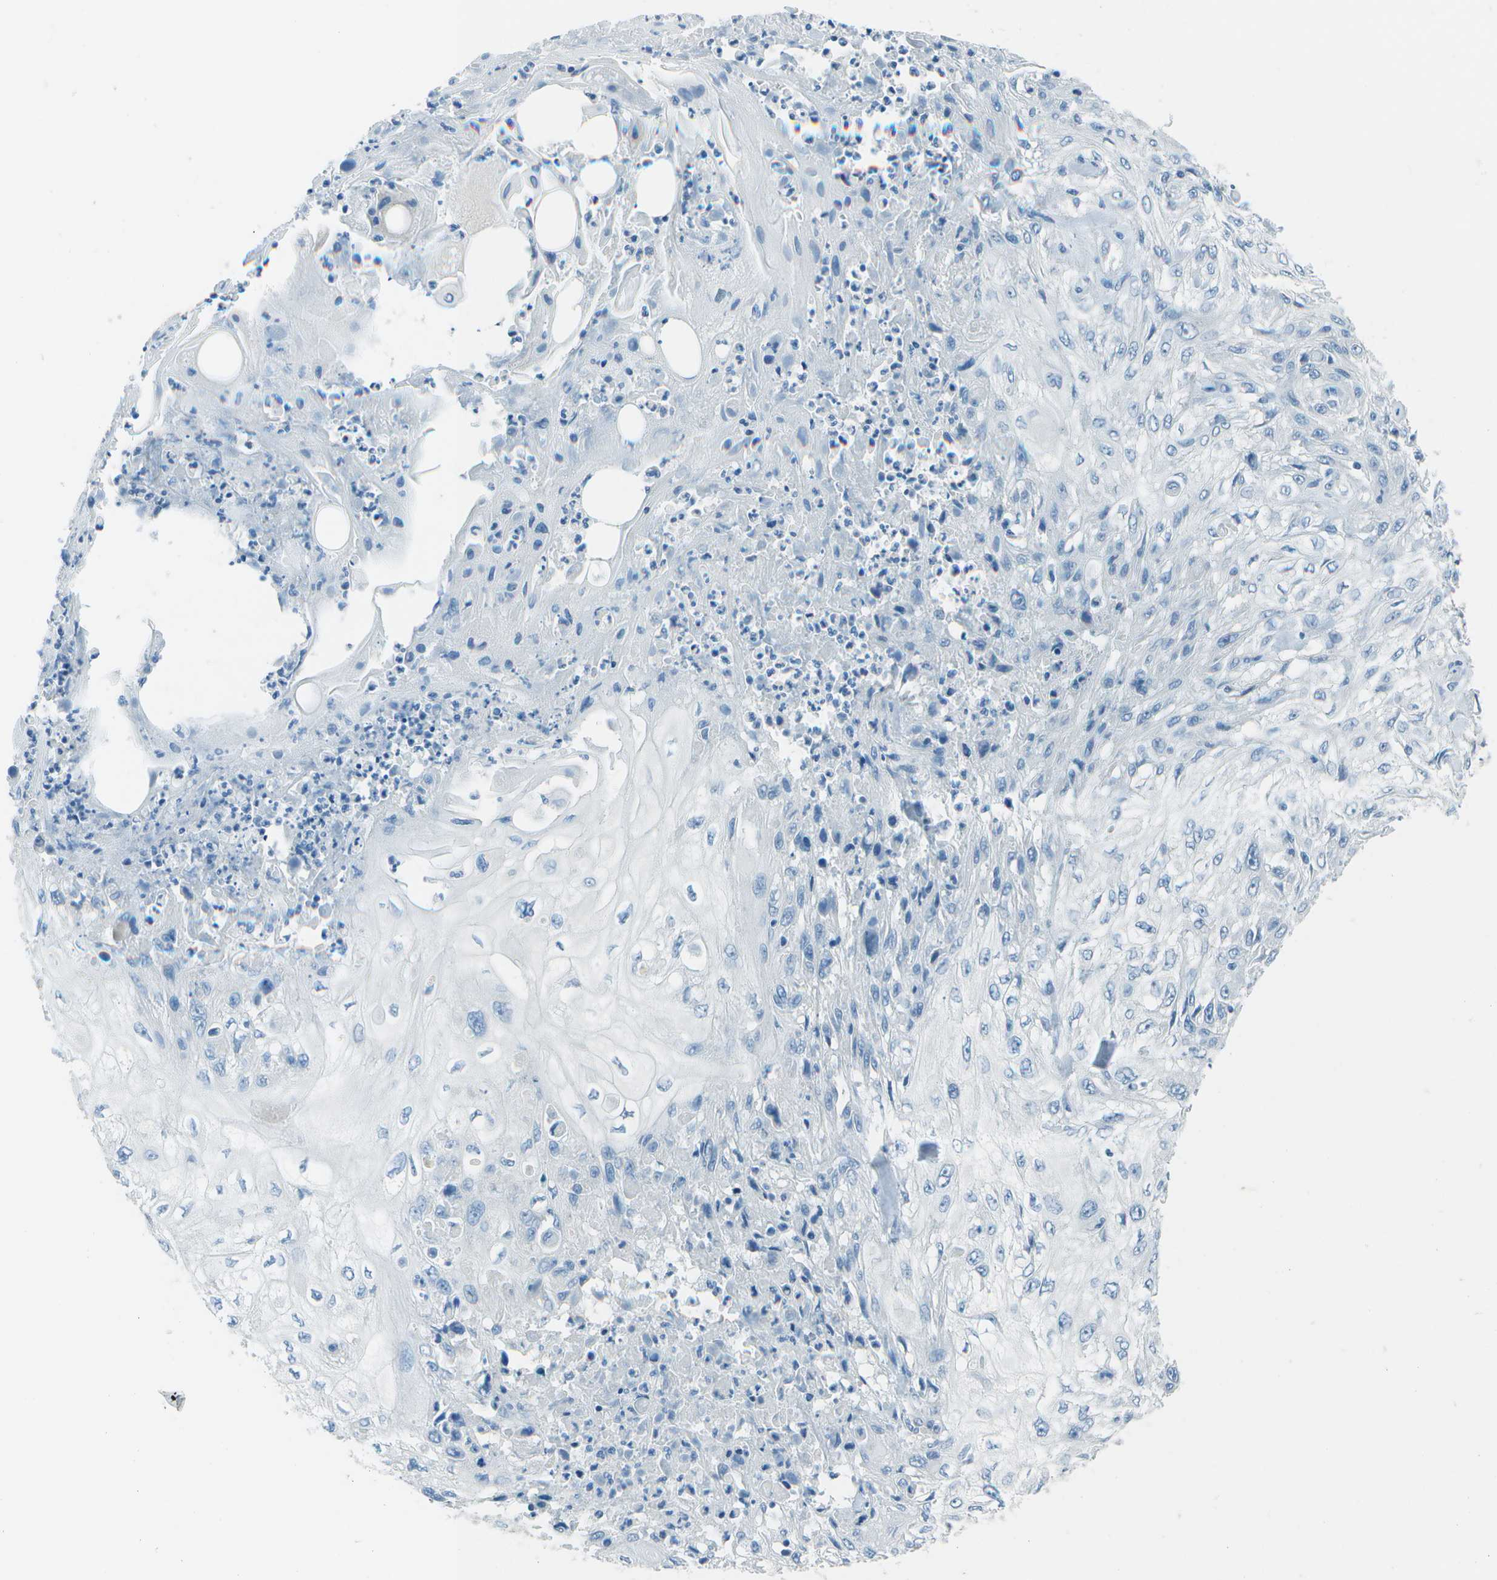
{"staining": {"intensity": "negative", "quantity": "none", "location": "none"}, "tissue": "skin cancer", "cell_type": "Tumor cells", "image_type": "cancer", "snomed": [{"axis": "morphology", "description": "Squamous cell carcinoma, NOS"}, {"axis": "topography", "description": "Skin"}], "caption": "The IHC micrograph has no significant positivity in tumor cells of skin squamous cell carcinoma tissue.", "gene": "FGF1", "patient": {"sex": "male", "age": 75}}